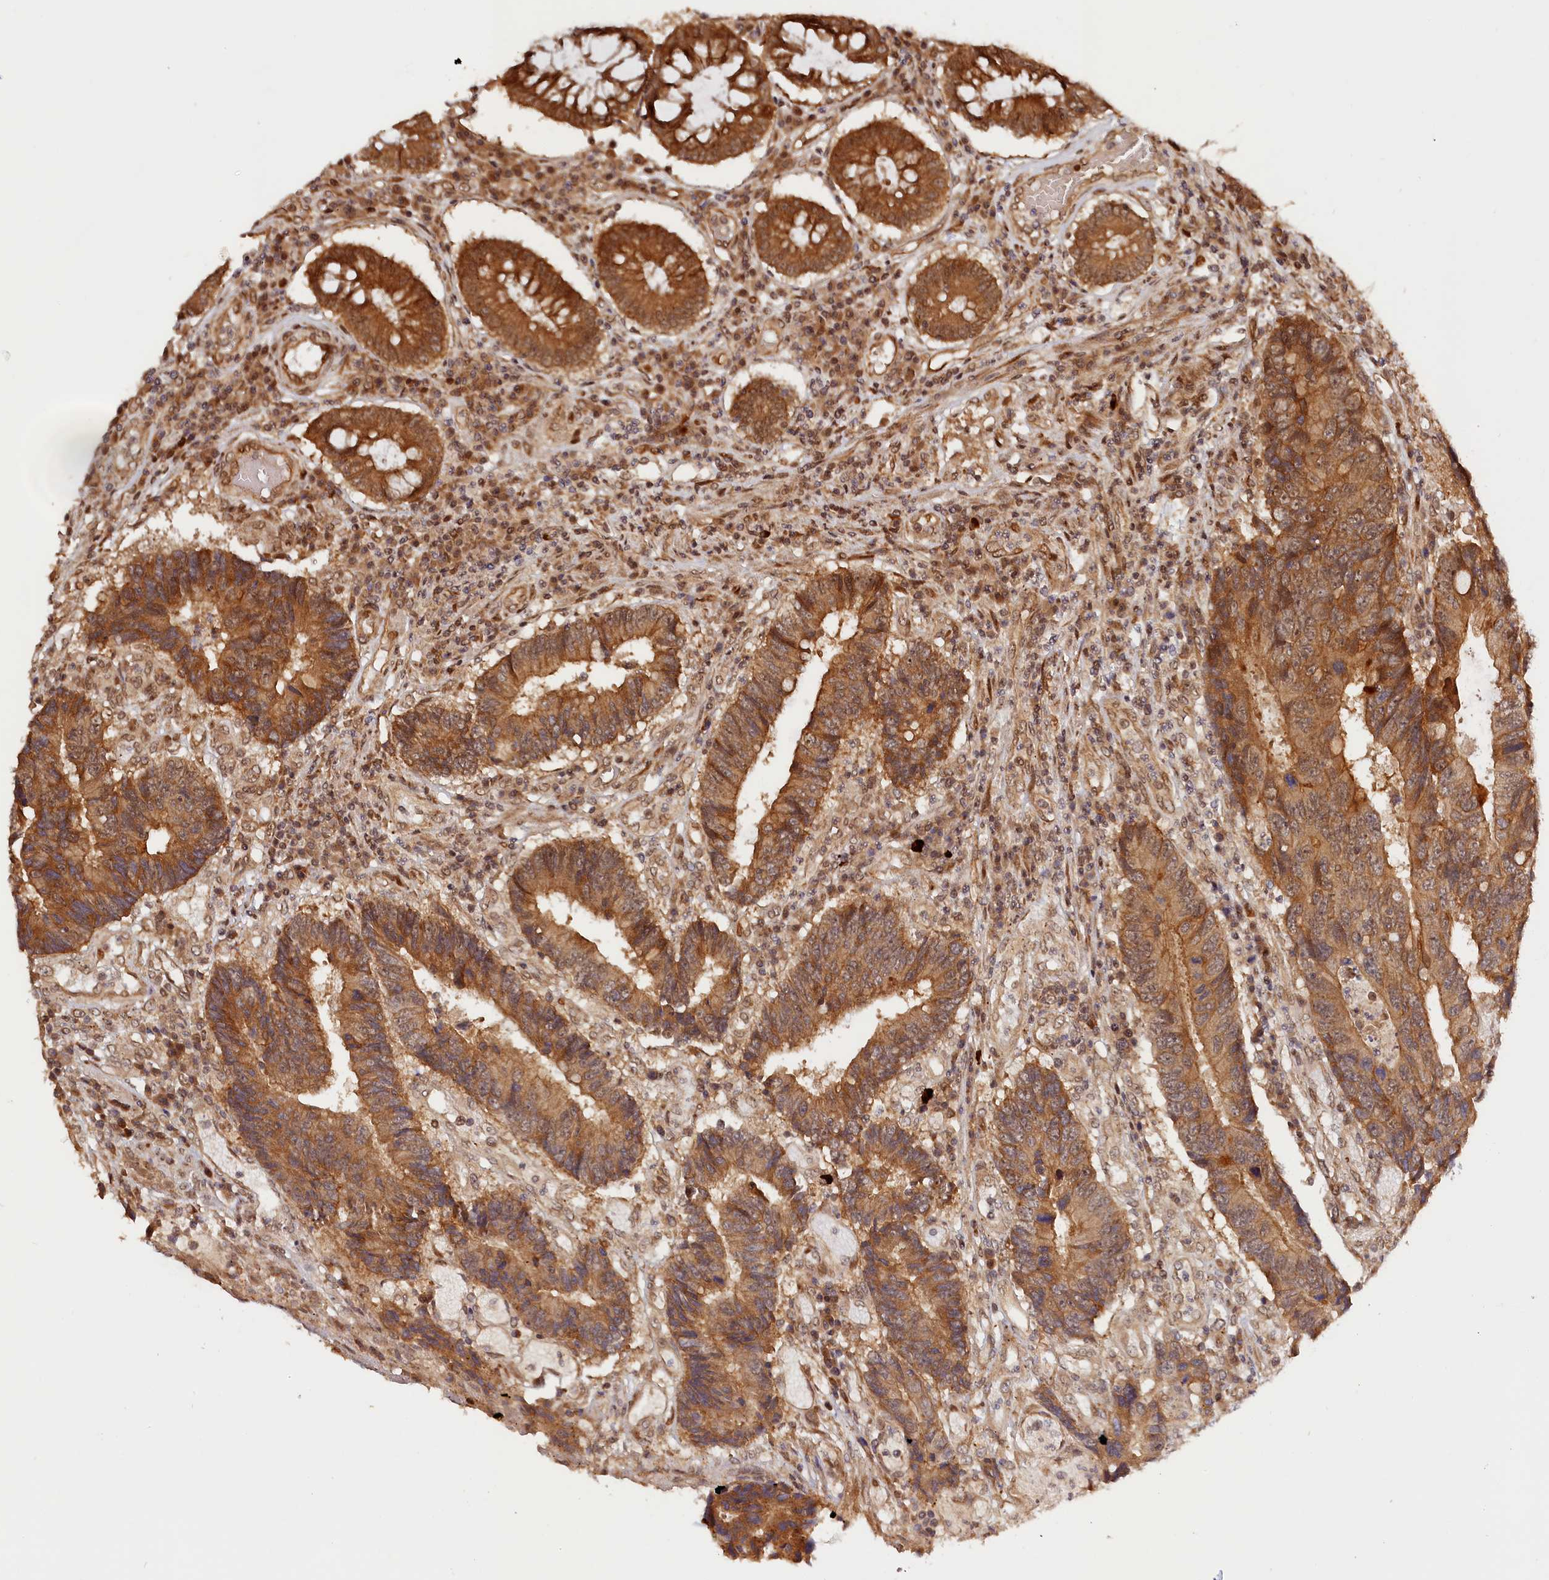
{"staining": {"intensity": "moderate", "quantity": ">75%", "location": "cytoplasmic/membranous"}, "tissue": "colorectal cancer", "cell_type": "Tumor cells", "image_type": "cancer", "snomed": [{"axis": "morphology", "description": "Adenocarcinoma, NOS"}, {"axis": "topography", "description": "Rectum"}], "caption": "Colorectal adenocarcinoma stained with DAB (3,3'-diaminobenzidine) immunohistochemistry (IHC) demonstrates medium levels of moderate cytoplasmic/membranous staining in about >75% of tumor cells.", "gene": "ANKRD24", "patient": {"sex": "male", "age": 84}}